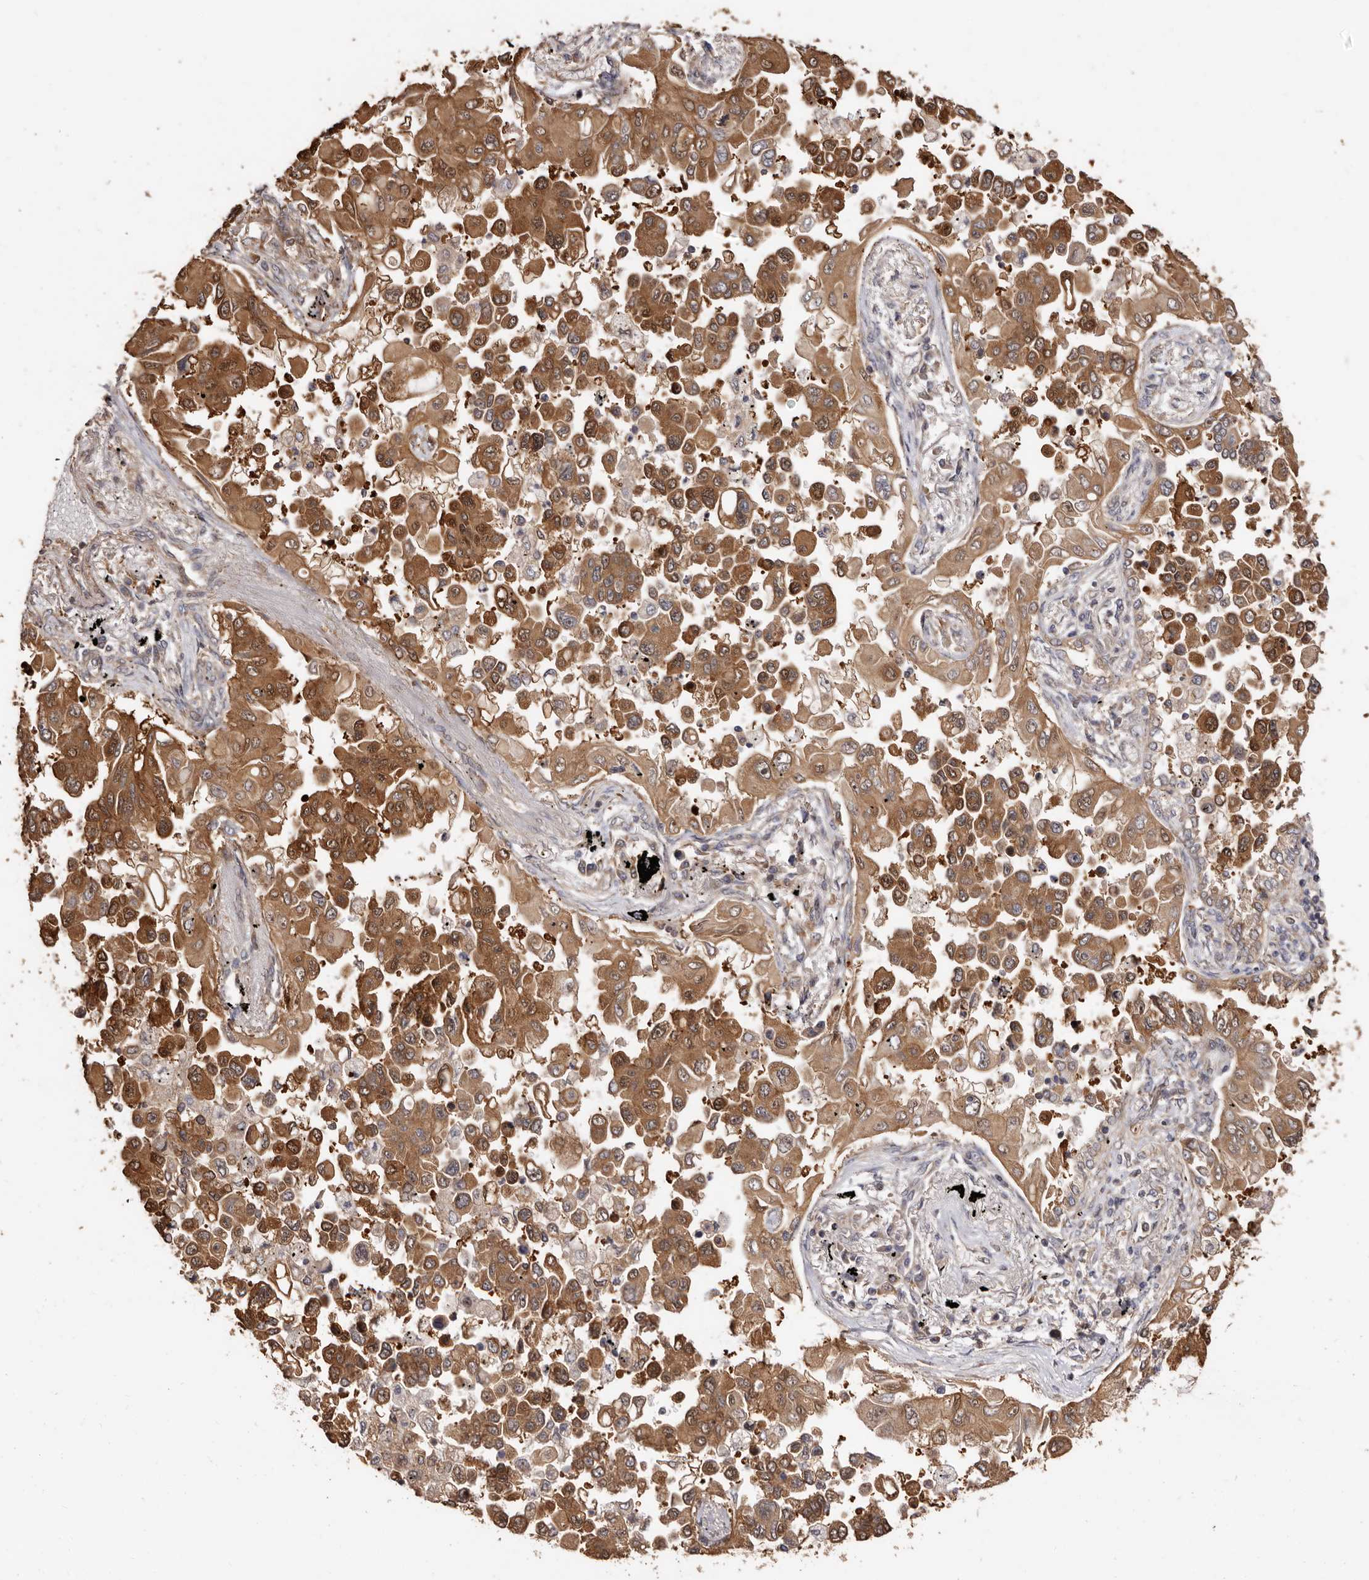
{"staining": {"intensity": "moderate", "quantity": ">75%", "location": "cytoplasmic/membranous"}, "tissue": "lung cancer", "cell_type": "Tumor cells", "image_type": "cancer", "snomed": [{"axis": "morphology", "description": "Adenocarcinoma, NOS"}, {"axis": "topography", "description": "Lung"}], "caption": "Human lung cancer stained with a protein marker demonstrates moderate staining in tumor cells.", "gene": "COQ8B", "patient": {"sex": "female", "age": 67}}